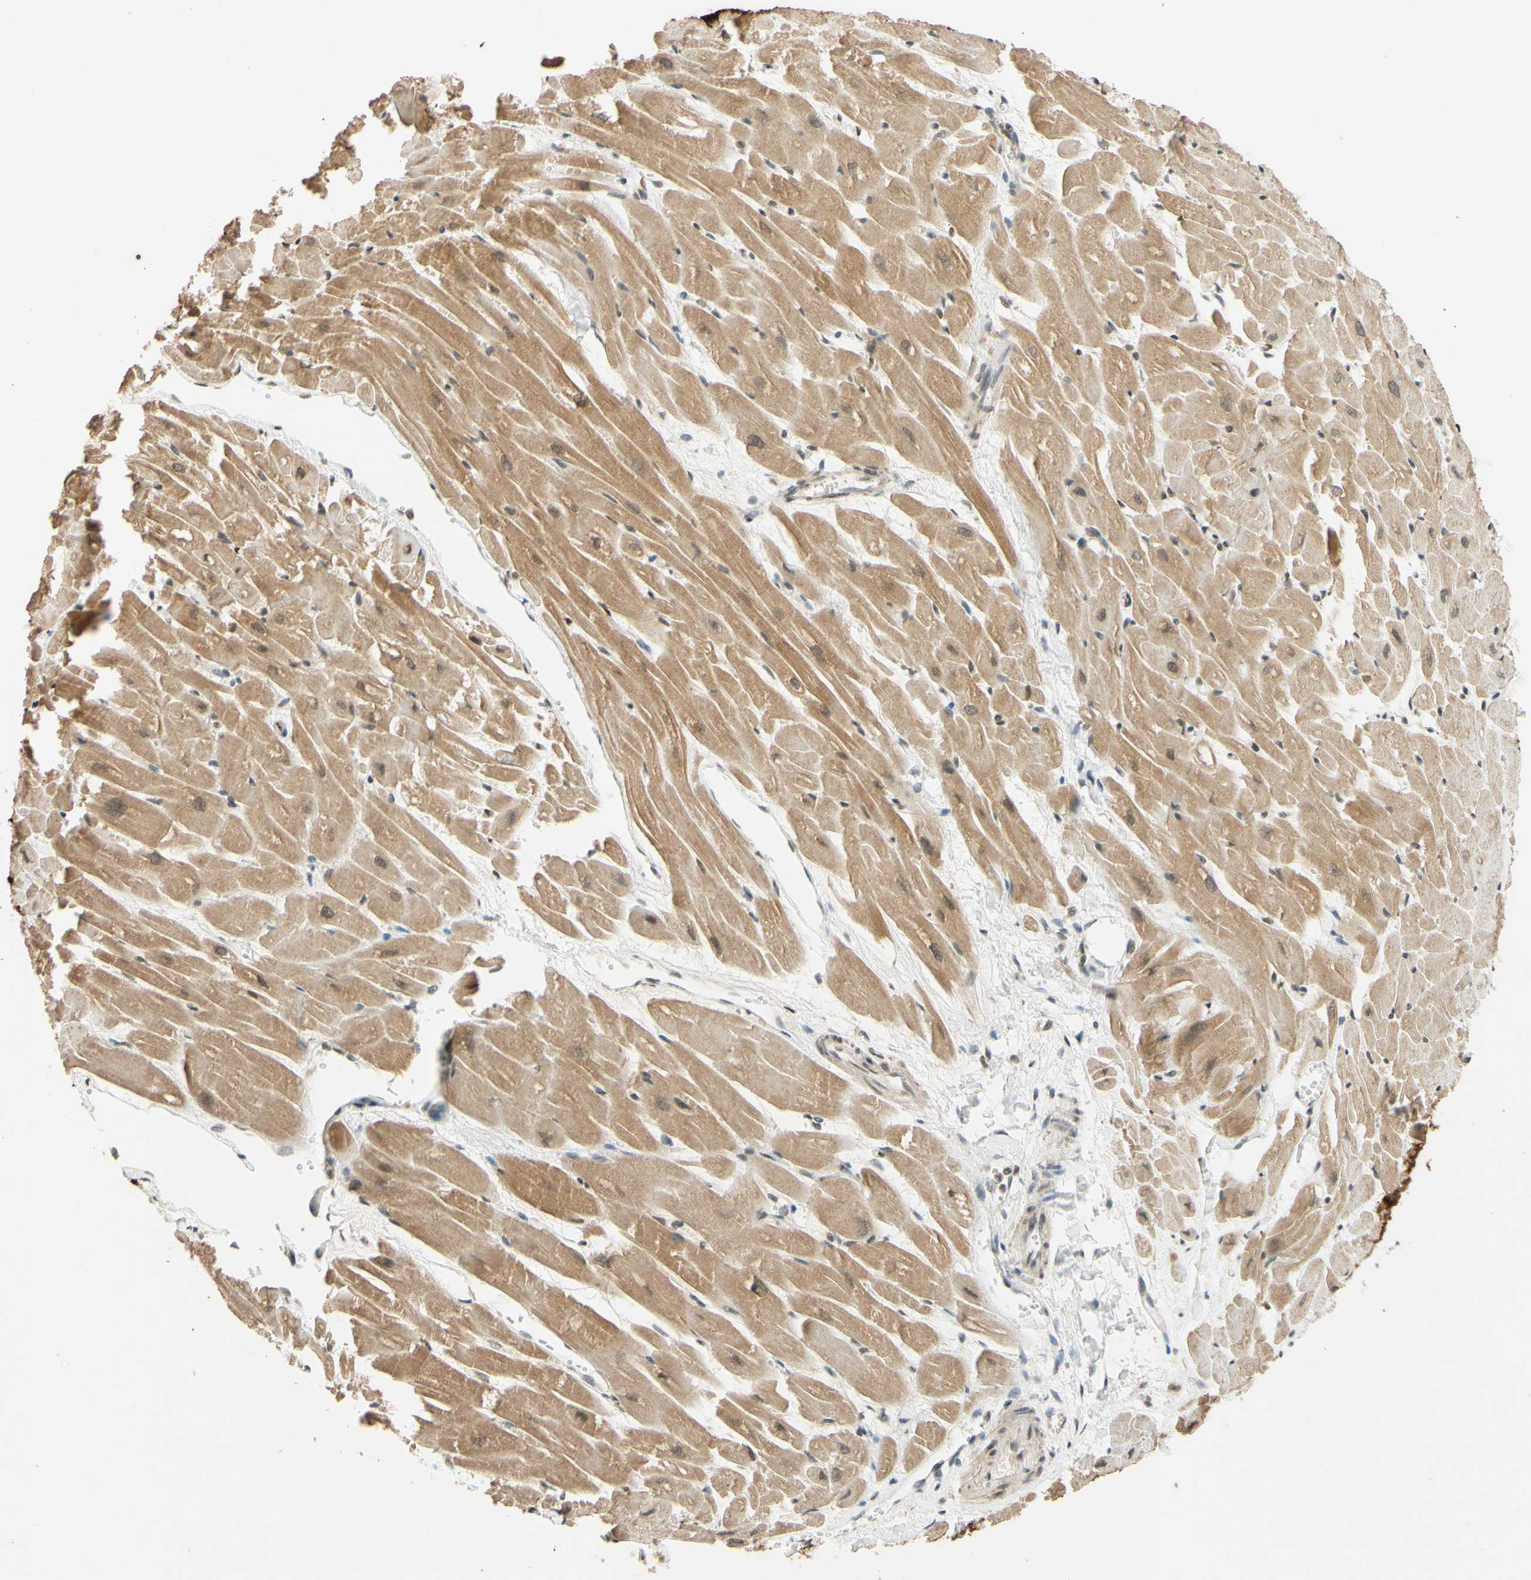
{"staining": {"intensity": "moderate", "quantity": ">75%", "location": "cytoplasmic/membranous,nuclear"}, "tissue": "heart muscle", "cell_type": "Cardiomyocytes", "image_type": "normal", "snomed": [{"axis": "morphology", "description": "Normal tissue, NOS"}, {"axis": "topography", "description": "Heart"}], "caption": "DAB immunohistochemical staining of normal human heart muscle reveals moderate cytoplasmic/membranous,nuclear protein staining in approximately >75% of cardiomyocytes.", "gene": "SMARCB1", "patient": {"sex": "female", "age": 19}}